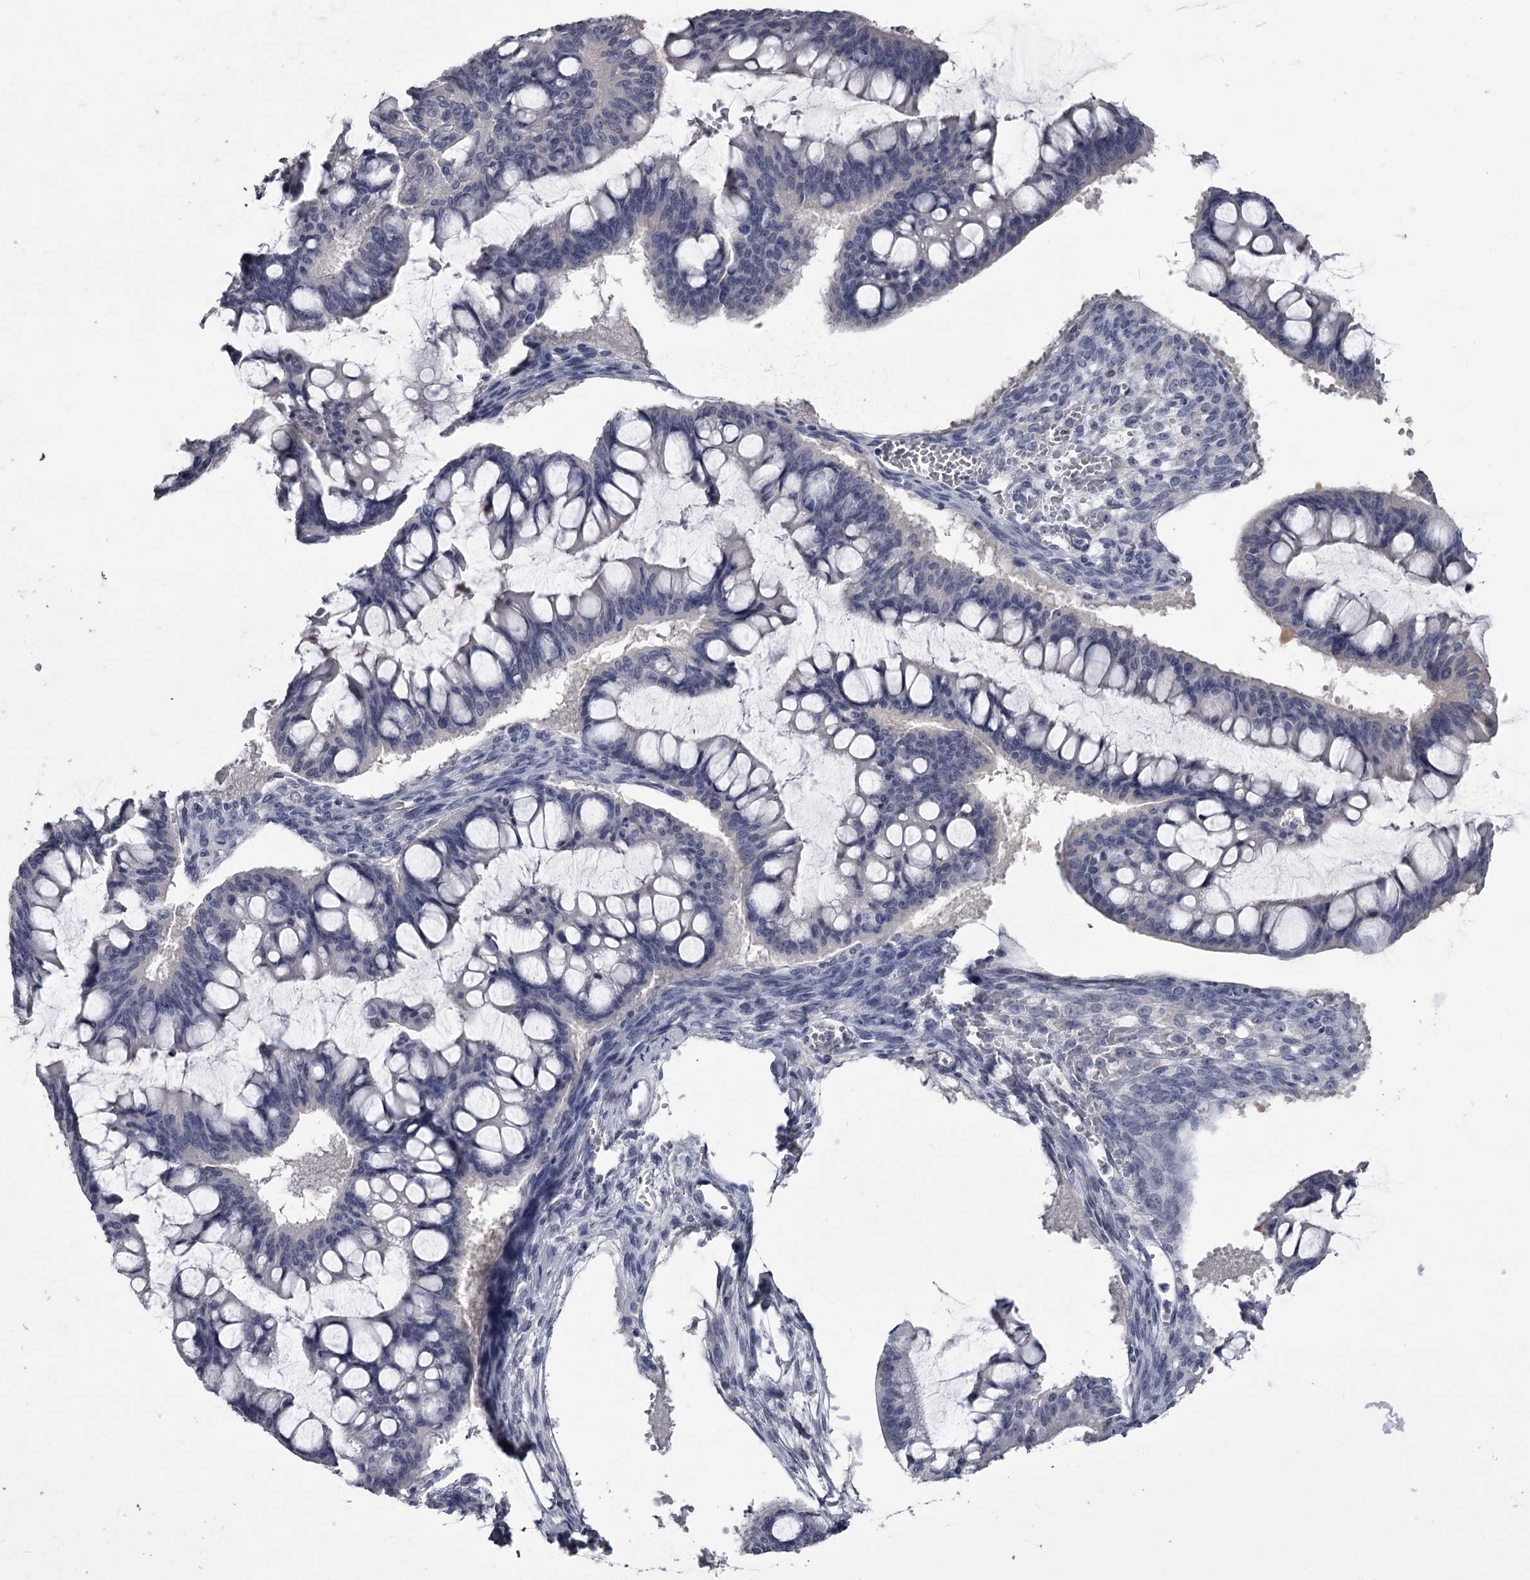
{"staining": {"intensity": "negative", "quantity": "none", "location": "none"}, "tissue": "ovarian cancer", "cell_type": "Tumor cells", "image_type": "cancer", "snomed": [{"axis": "morphology", "description": "Cystadenocarcinoma, mucinous, NOS"}, {"axis": "topography", "description": "Ovary"}], "caption": "The image demonstrates no significant positivity in tumor cells of ovarian mucinous cystadenocarcinoma.", "gene": "DAO", "patient": {"sex": "female", "age": 73}}